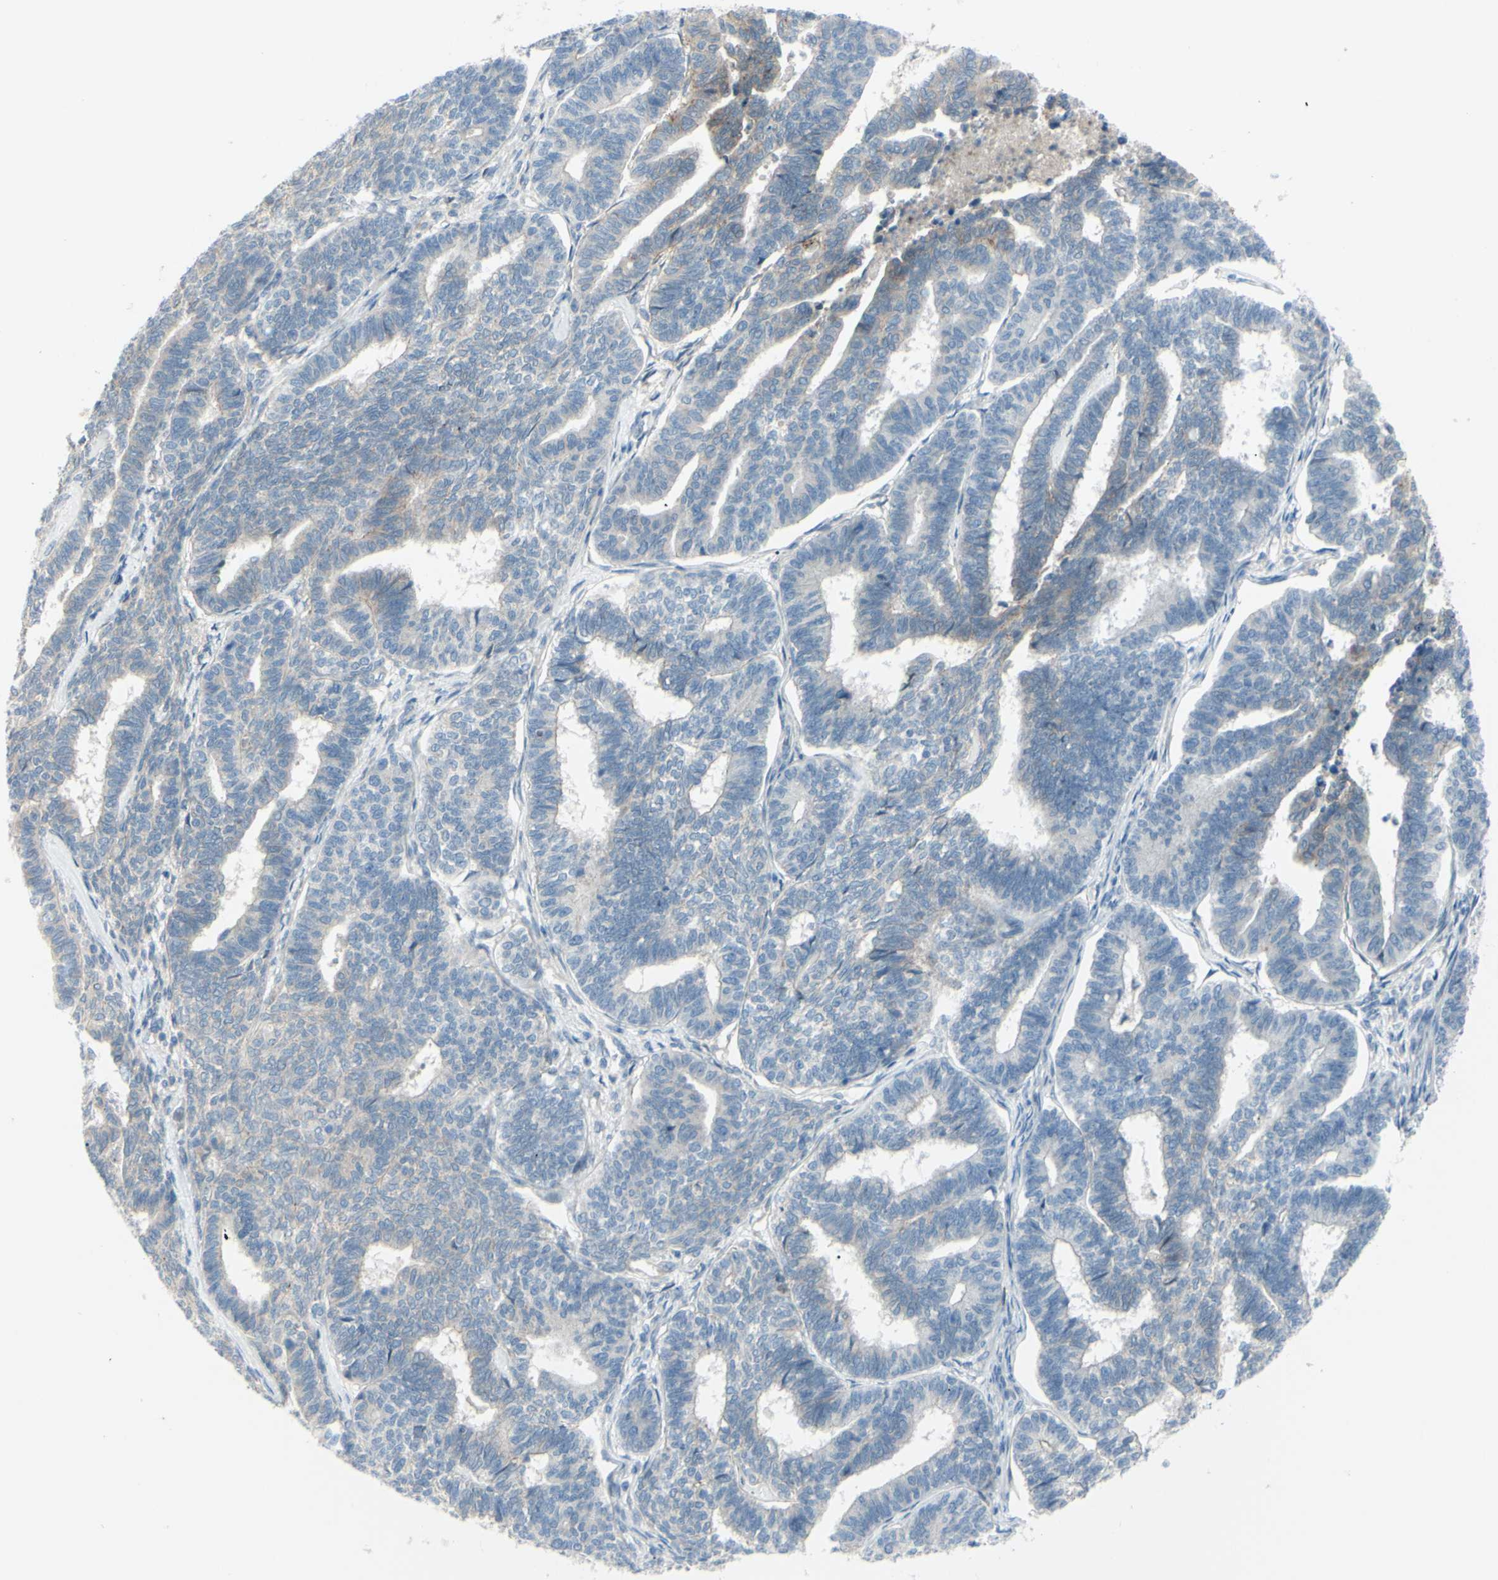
{"staining": {"intensity": "weak", "quantity": "<25%", "location": "cytoplasmic/membranous"}, "tissue": "endometrial cancer", "cell_type": "Tumor cells", "image_type": "cancer", "snomed": [{"axis": "morphology", "description": "Adenocarcinoma, NOS"}, {"axis": "topography", "description": "Endometrium"}], "caption": "DAB immunohistochemical staining of endometrial cancer (adenocarcinoma) demonstrates no significant expression in tumor cells. (DAB (3,3'-diaminobenzidine) IHC with hematoxylin counter stain).", "gene": "LRRK1", "patient": {"sex": "female", "age": 70}}